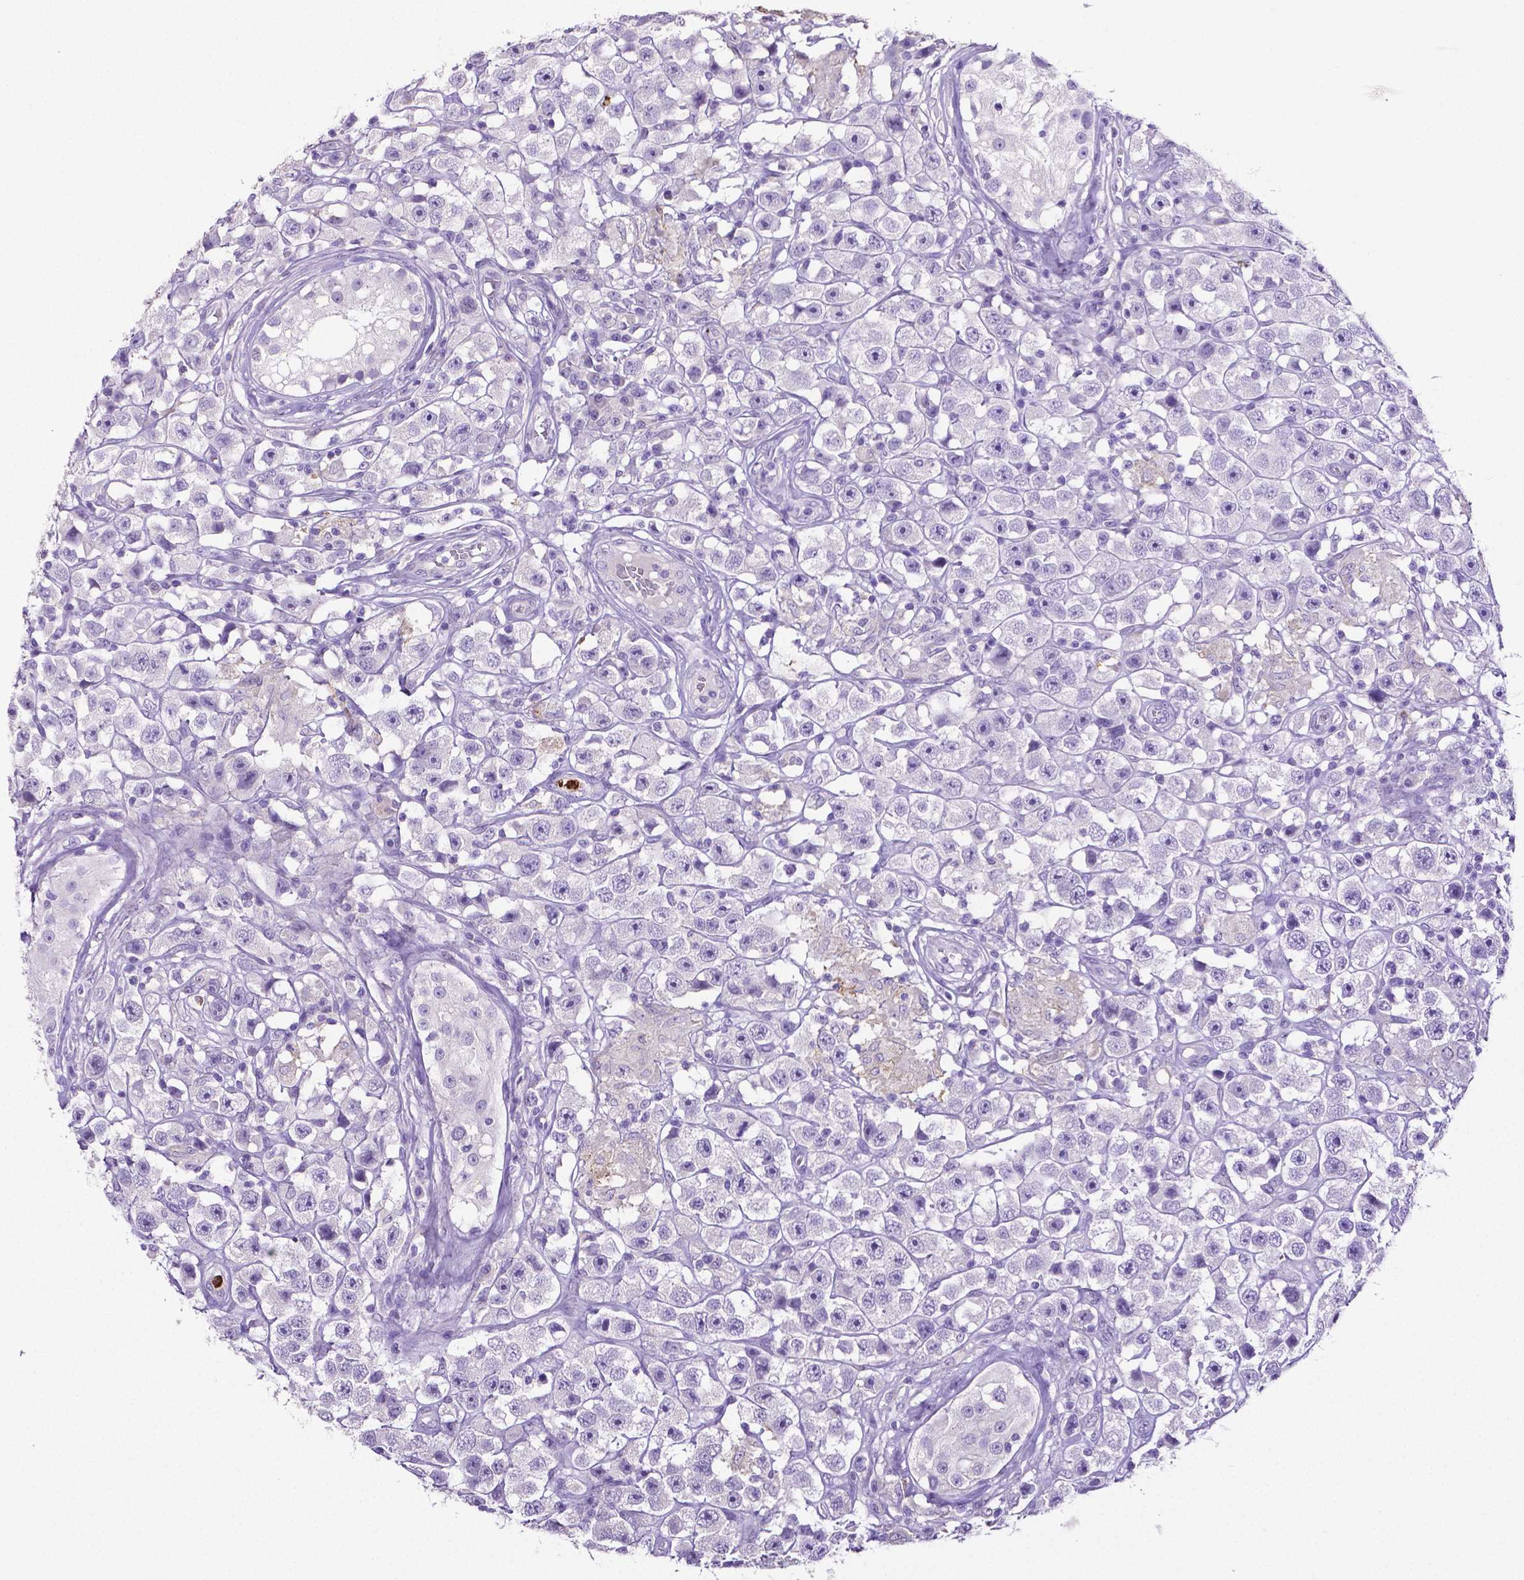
{"staining": {"intensity": "negative", "quantity": "none", "location": "none"}, "tissue": "testis cancer", "cell_type": "Tumor cells", "image_type": "cancer", "snomed": [{"axis": "morphology", "description": "Seminoma, NOS"}, {"axis": "topography", "description": "Testis"}], "caption": "This histopathology image is of testis cancer (seminoma) stained with immunohistochemistry to label a protein in brown with the nuclei are counter-stained blue. There is no expression in tumor cells.", "gene": "MMP9", "patient": {"sex": "male", "age": 45}}